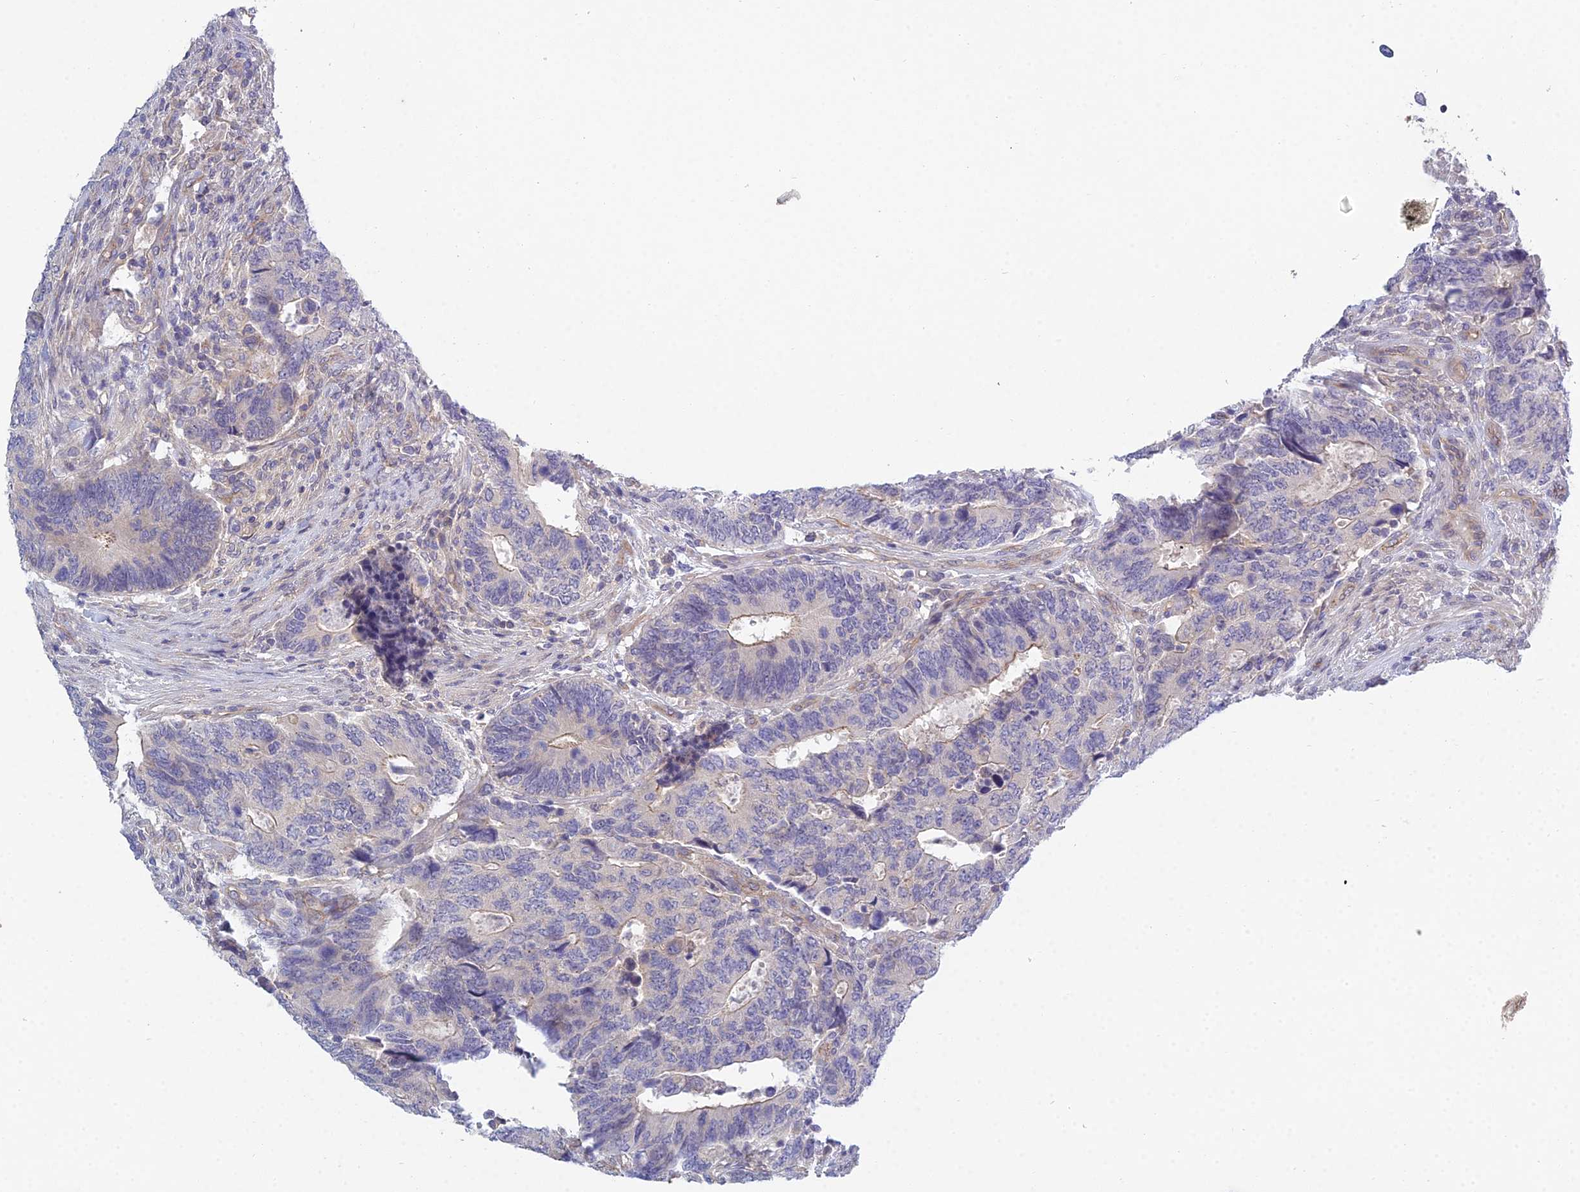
{"staining": {"intensity": "weak", "quantity": "<25%", "location": "cytoplasmic/membranous"}, "tissue": "colorectal cancer", "cell_type": "Tumor cells", "image_type": "cancer", "snomed": [{"axis": "morphology", "description": "Adenocarcinoma, NOS"}, {"axis": "topography", "description": "Colon"}], "caption": "An immunohistochemistry image of colorectal cancer (adenocarcinoma) is shown. There is no staining in tumor cells of colorectal cancer (adenocarcinoma). (DAB (3,3'-diaminobenzidine) IHC visualized using brightfield microscopy, high magnification).", "gene": "METTL26", "patient": {"sex": "male", "age": 87}}